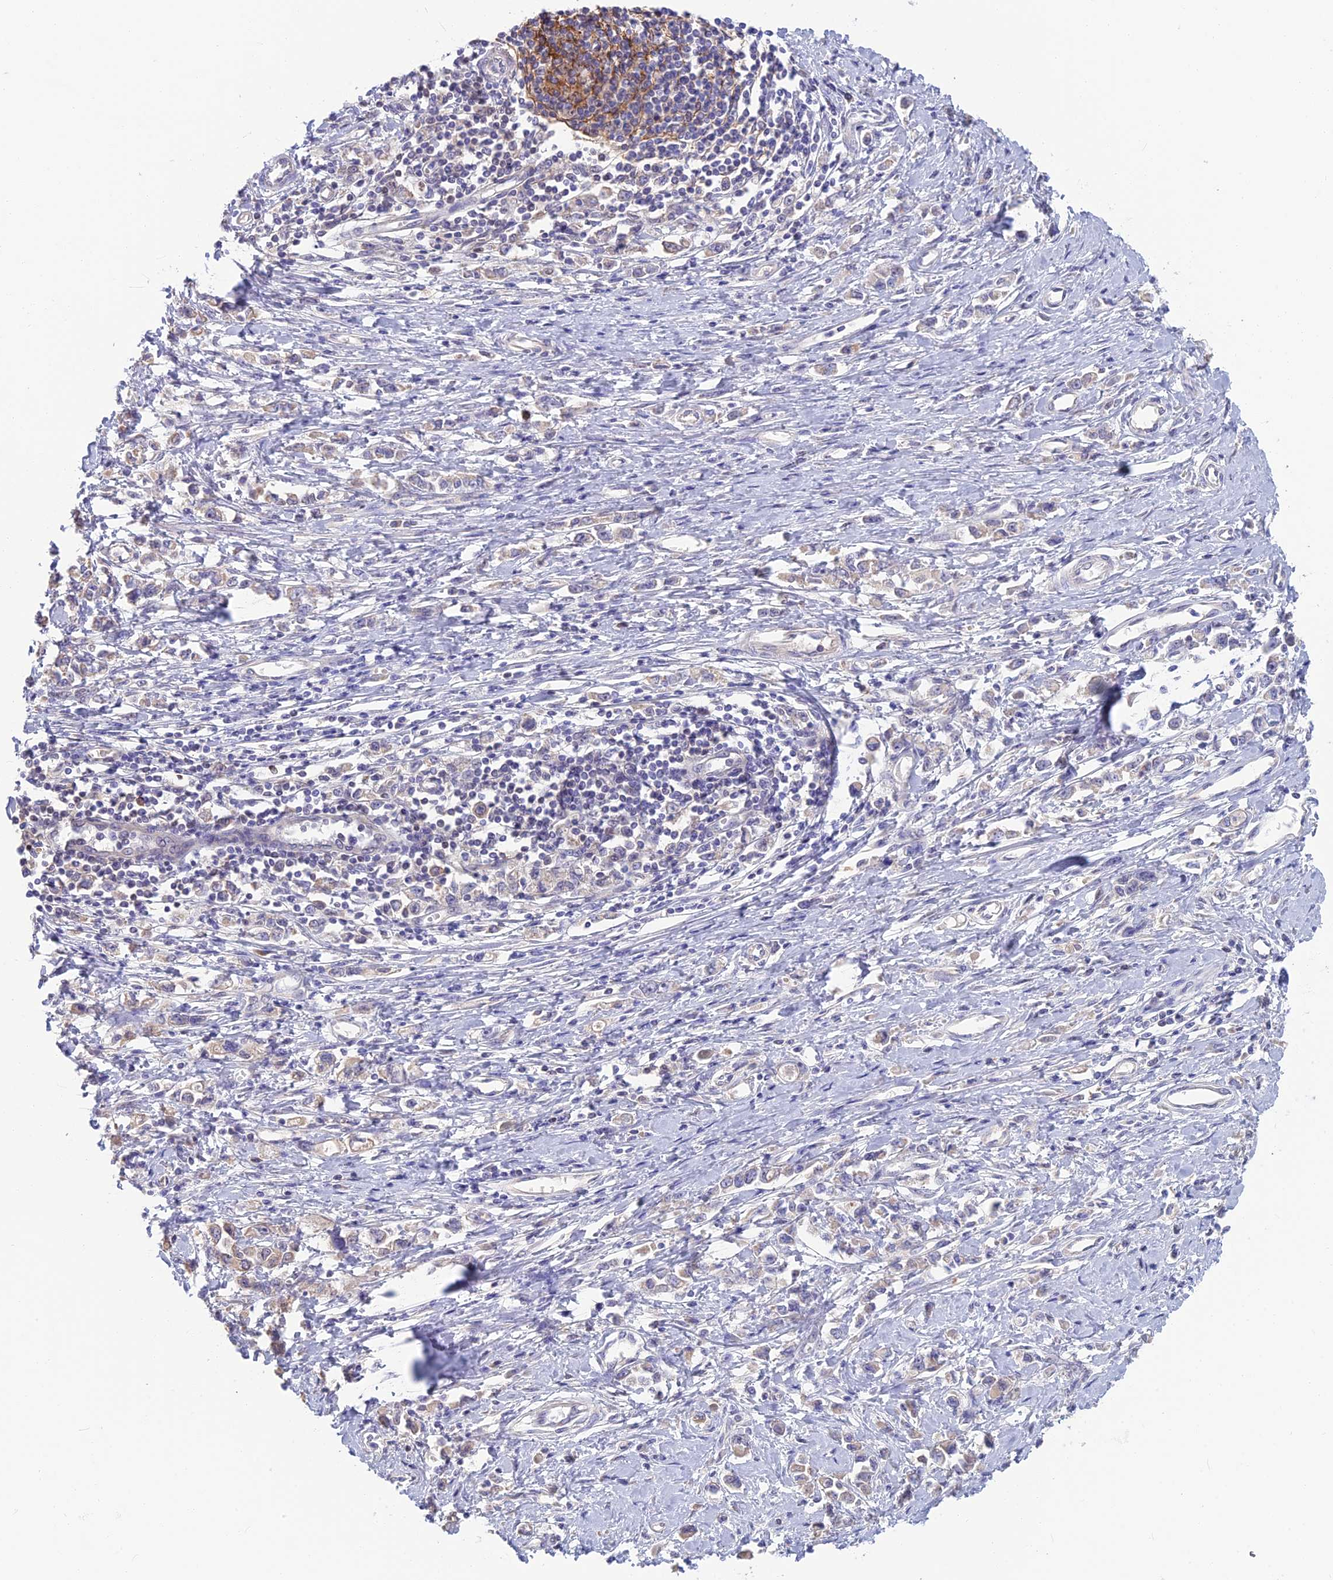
{"staining": {"intensity": "negative", "quantity": "none", "location": "none"}, "tissue": "stomach cancer", "cell_type": "Tumor cells", "image_type": "cancer", "snomed": [{"axis": "morphology", "description": "Adenocarcinoma, NOS"}, {"axis": "topography", "description": "Stomach"}], "caption": "The IHC micrograph has no significant expression in tumor cells of stomach adenocarcinoma tissue.", "gene": "SNAP91", "patient": {"sex": "female", "age": 76}}